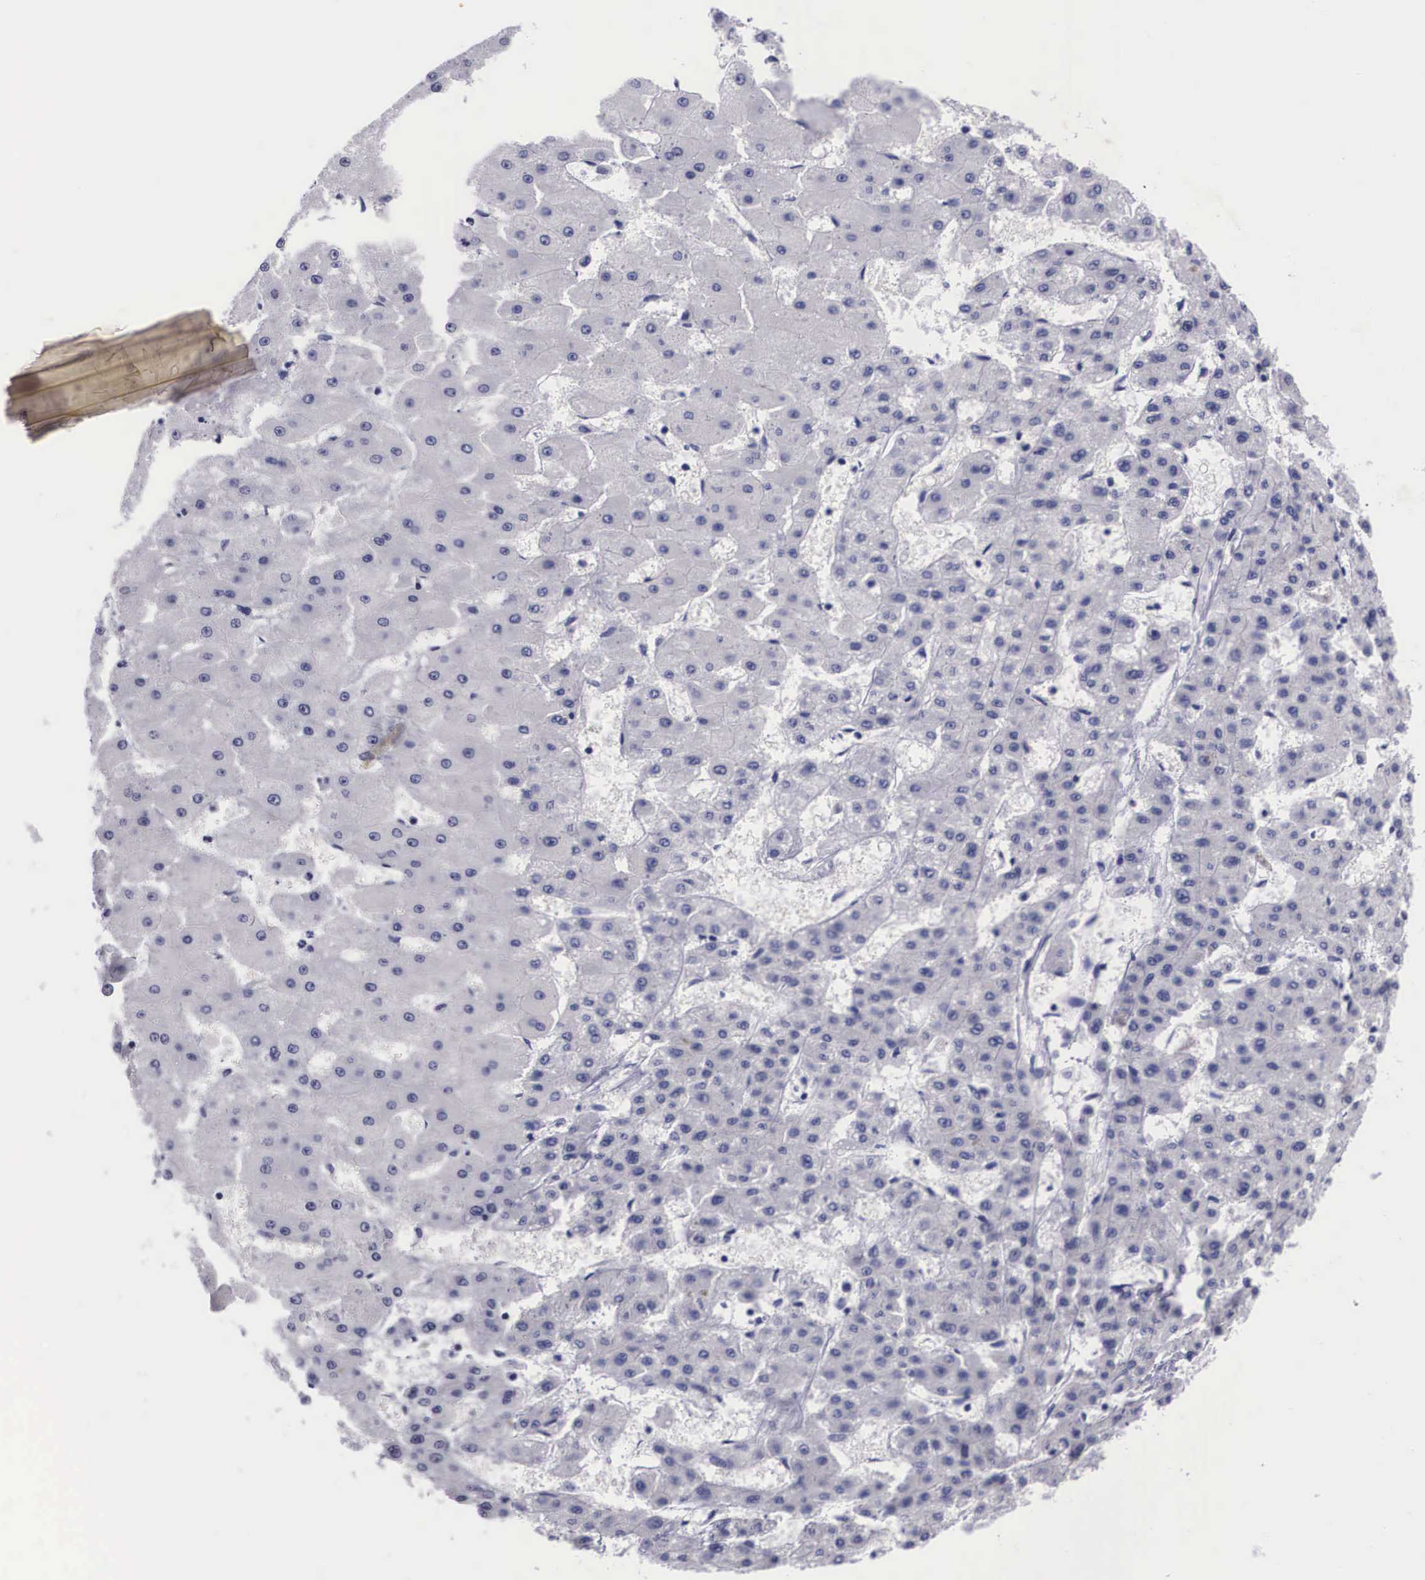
{"staining": {"intensity": "negative", "quantity": "none", "location": "none"}, "tissue": "liver cancer", "cell_type": "Tumor cells", "image_type": "cancer", "snomed": [{"axis": "morphology", "description": "Carcinoma, Hepatocellular, NOS"}, {"axis": "topography", "description": "Liver"}], "caption": "A photomicrograph of human liver hepatocellular carcinoma is negative for staining in tumor cells.", "gene": "C22orf31", "patient": {"sex": "female", "age": 52}}